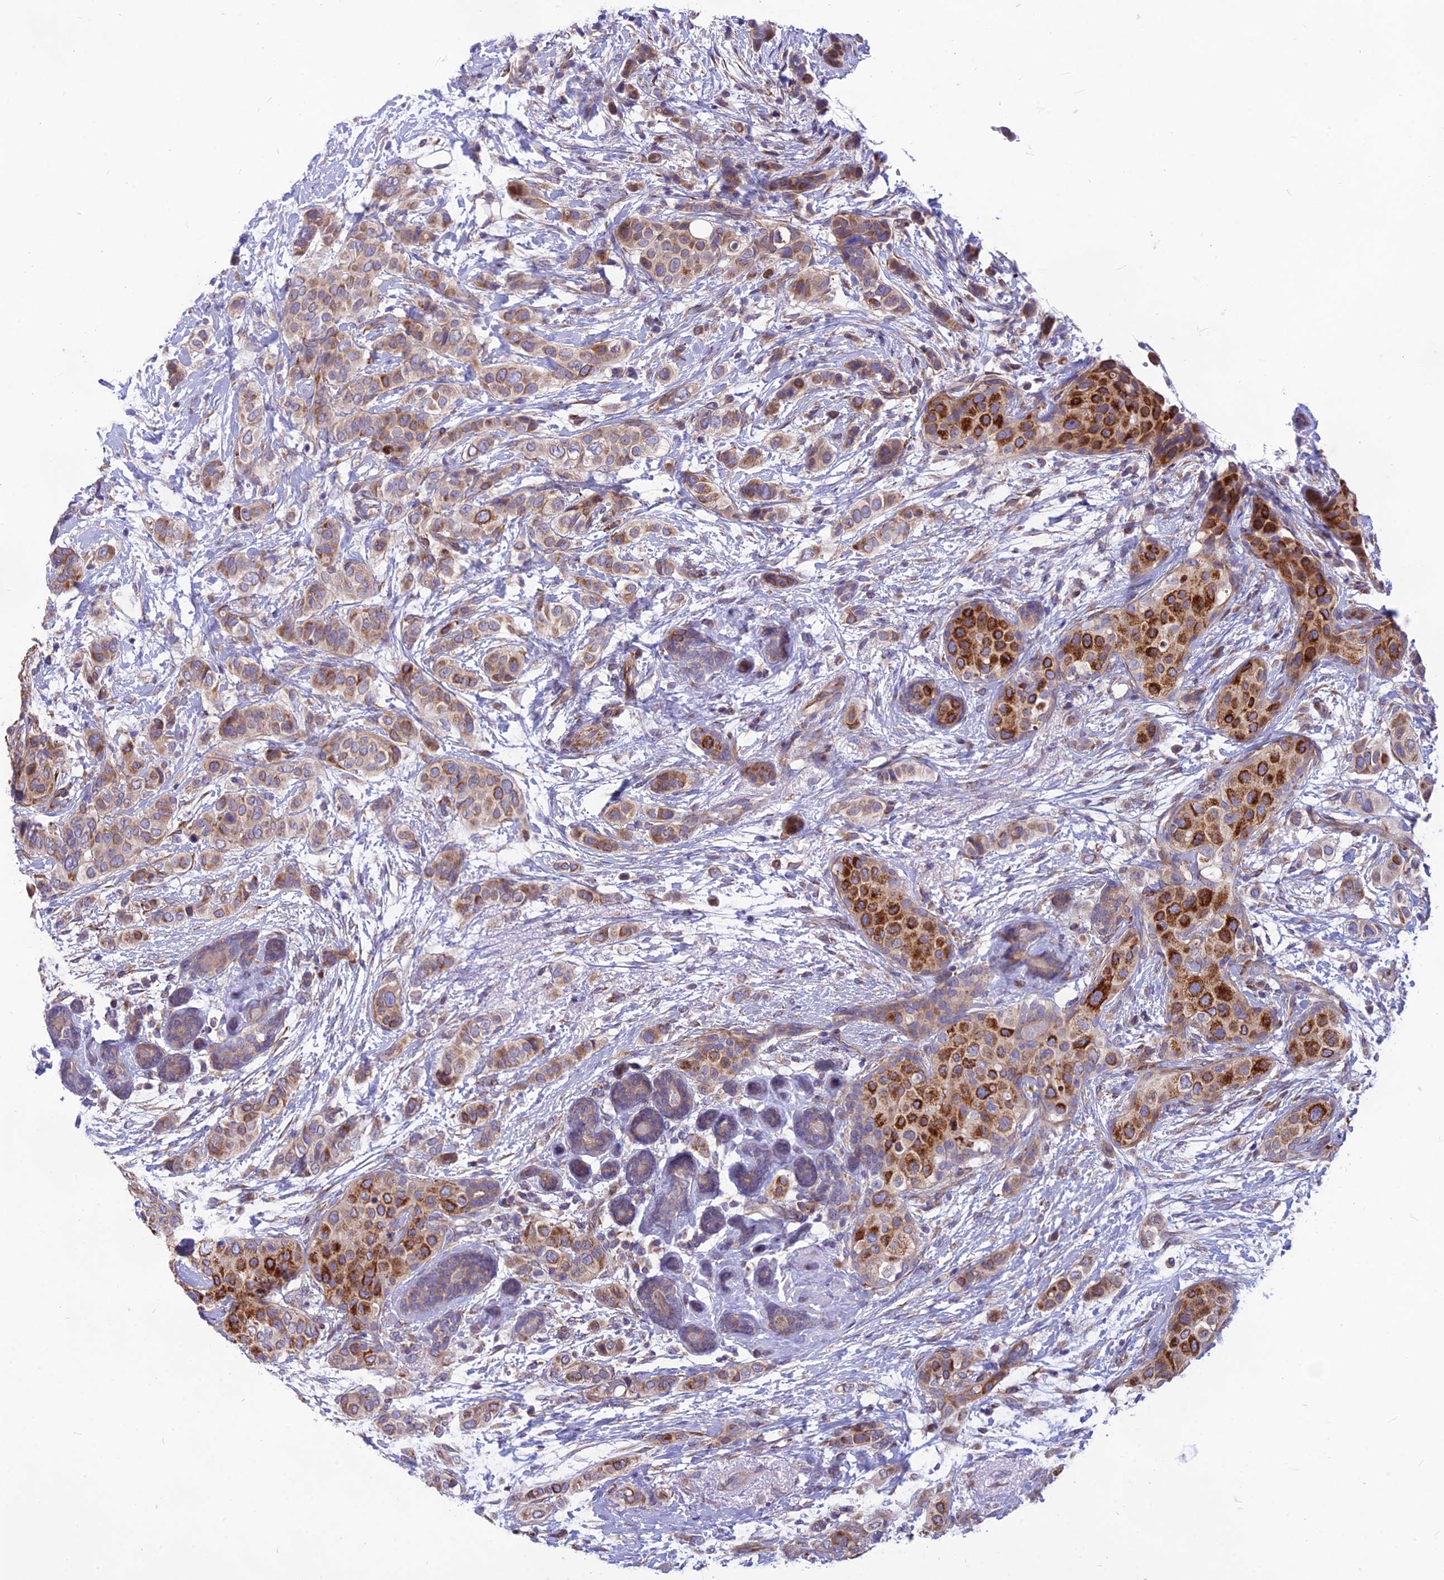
{"staining": {"intensity": "strong", "quantity": "25%-75%", "location": "cytoplasmic/membranous"}, "tissue": "breast cancer", "cell_type": "Tumor cells", "image_type": "cancer", "snomed": [{"axis": "morphology", "description": "Lobular carcinoma"}, {"axis": "topography", "description": "Breast"}], "caption": "Lobular carcinoma (breast) stained for a protein (brown) exhibits strong cytoplasmic/membranous positive staining in about 25%-75% of tumor cells.", "gene": "PTCD2", "patient": {"sex": "female", "age": 51}}